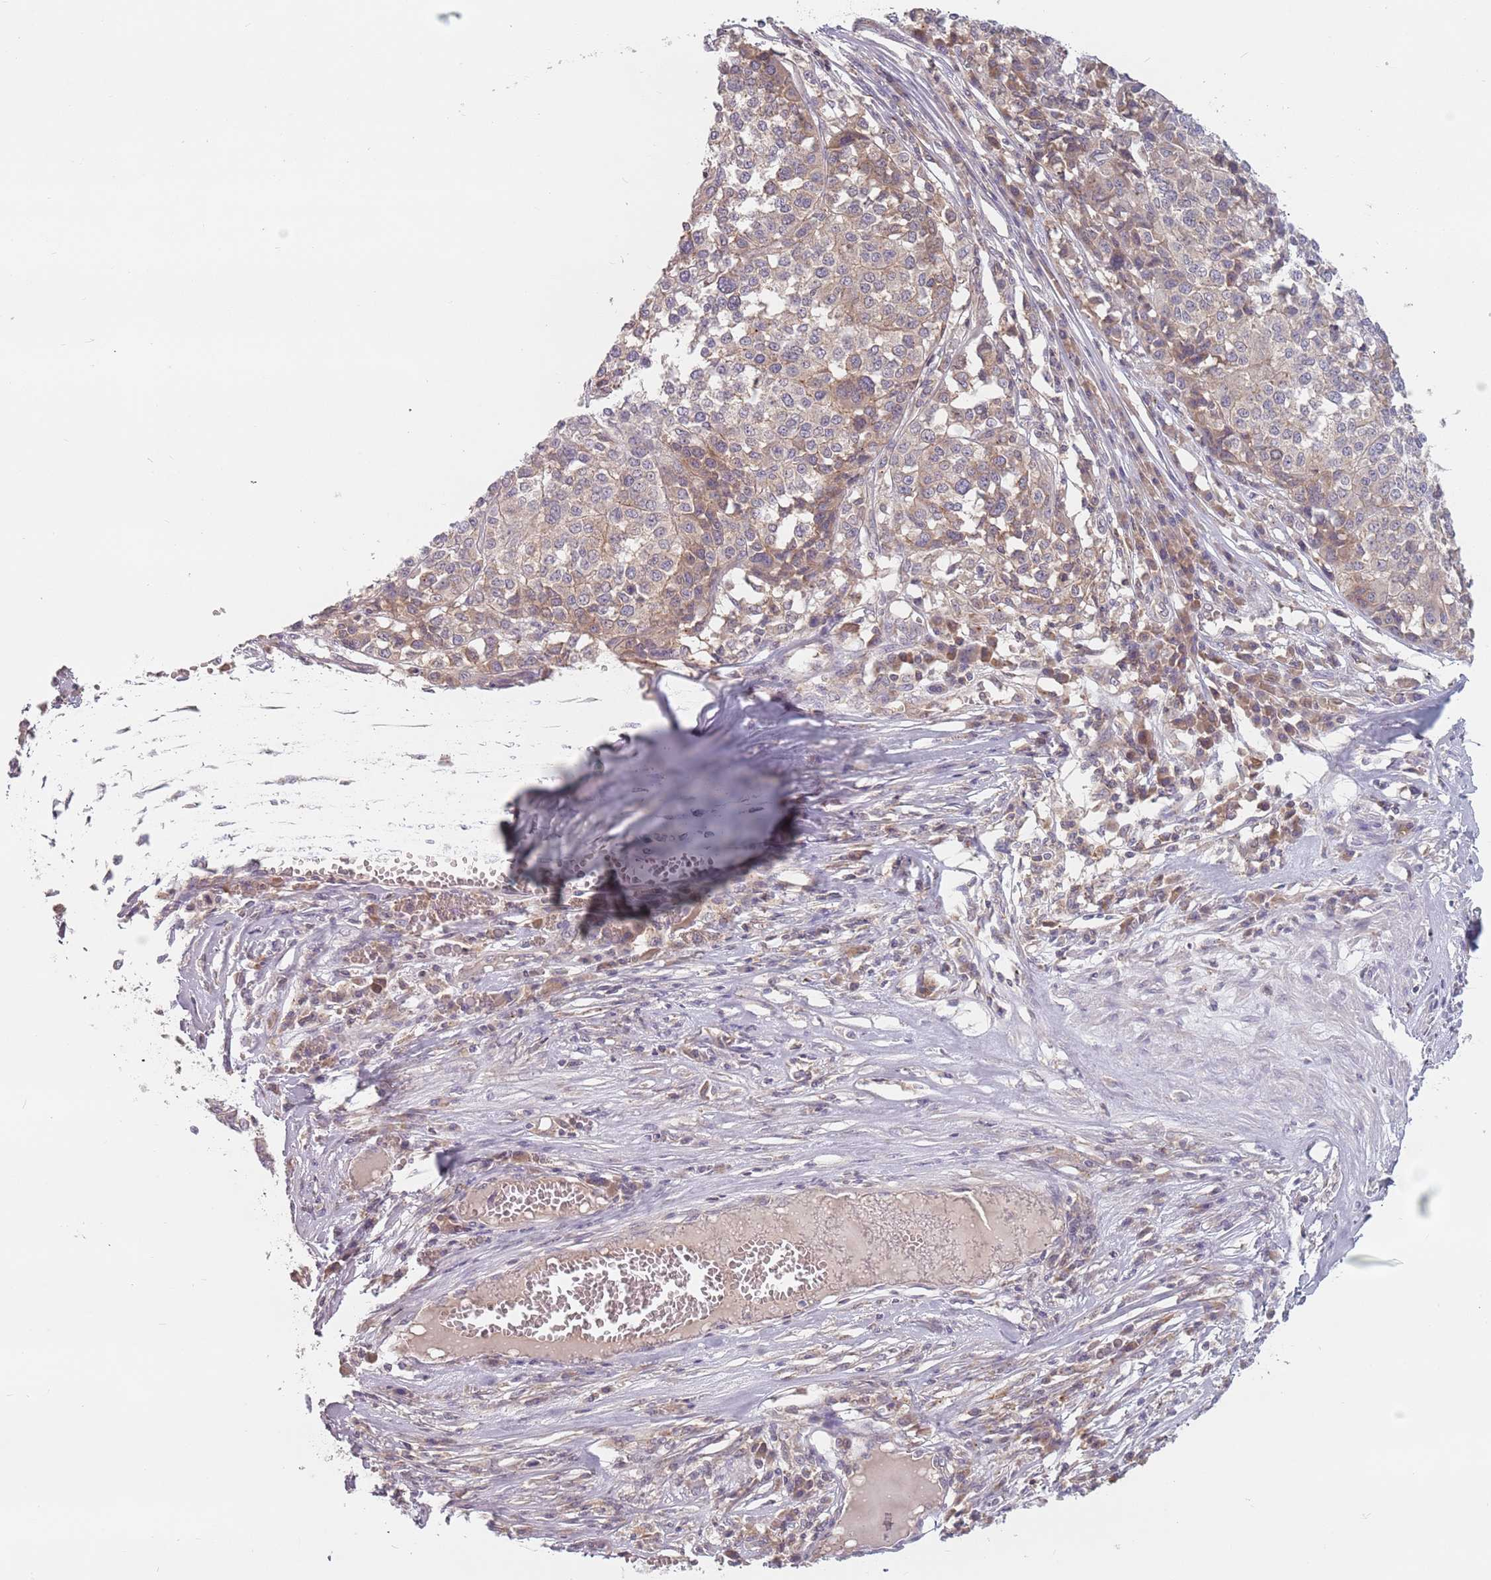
{"staining": {"intensity": "weak", "quantity": "25%-75%", "location": "cytoplasmic/membranous"}, "tissue": "melanoma", "cell_type": "Tumor cells", "image_type": "cancer", "snomed": [{"axis": "morphology", "description": "Malignant melanoma, Metastatic site"}, {"axis": "topography", "description": "Lymph node"}], "caption": "Immunohistochemical staining of melanoma exhibits low levels of weak cytoplasmic/membranous expression in about 25%-75% of tumor cells. The protein of interest is stained brown, and the nuclei are stained in blue (DAB (3,3'-diaminobenzidine) IHC with brightfield microscopy, high magnification).", "gene": "ASB13", "patient": {"sex": "male", "age": 44}}